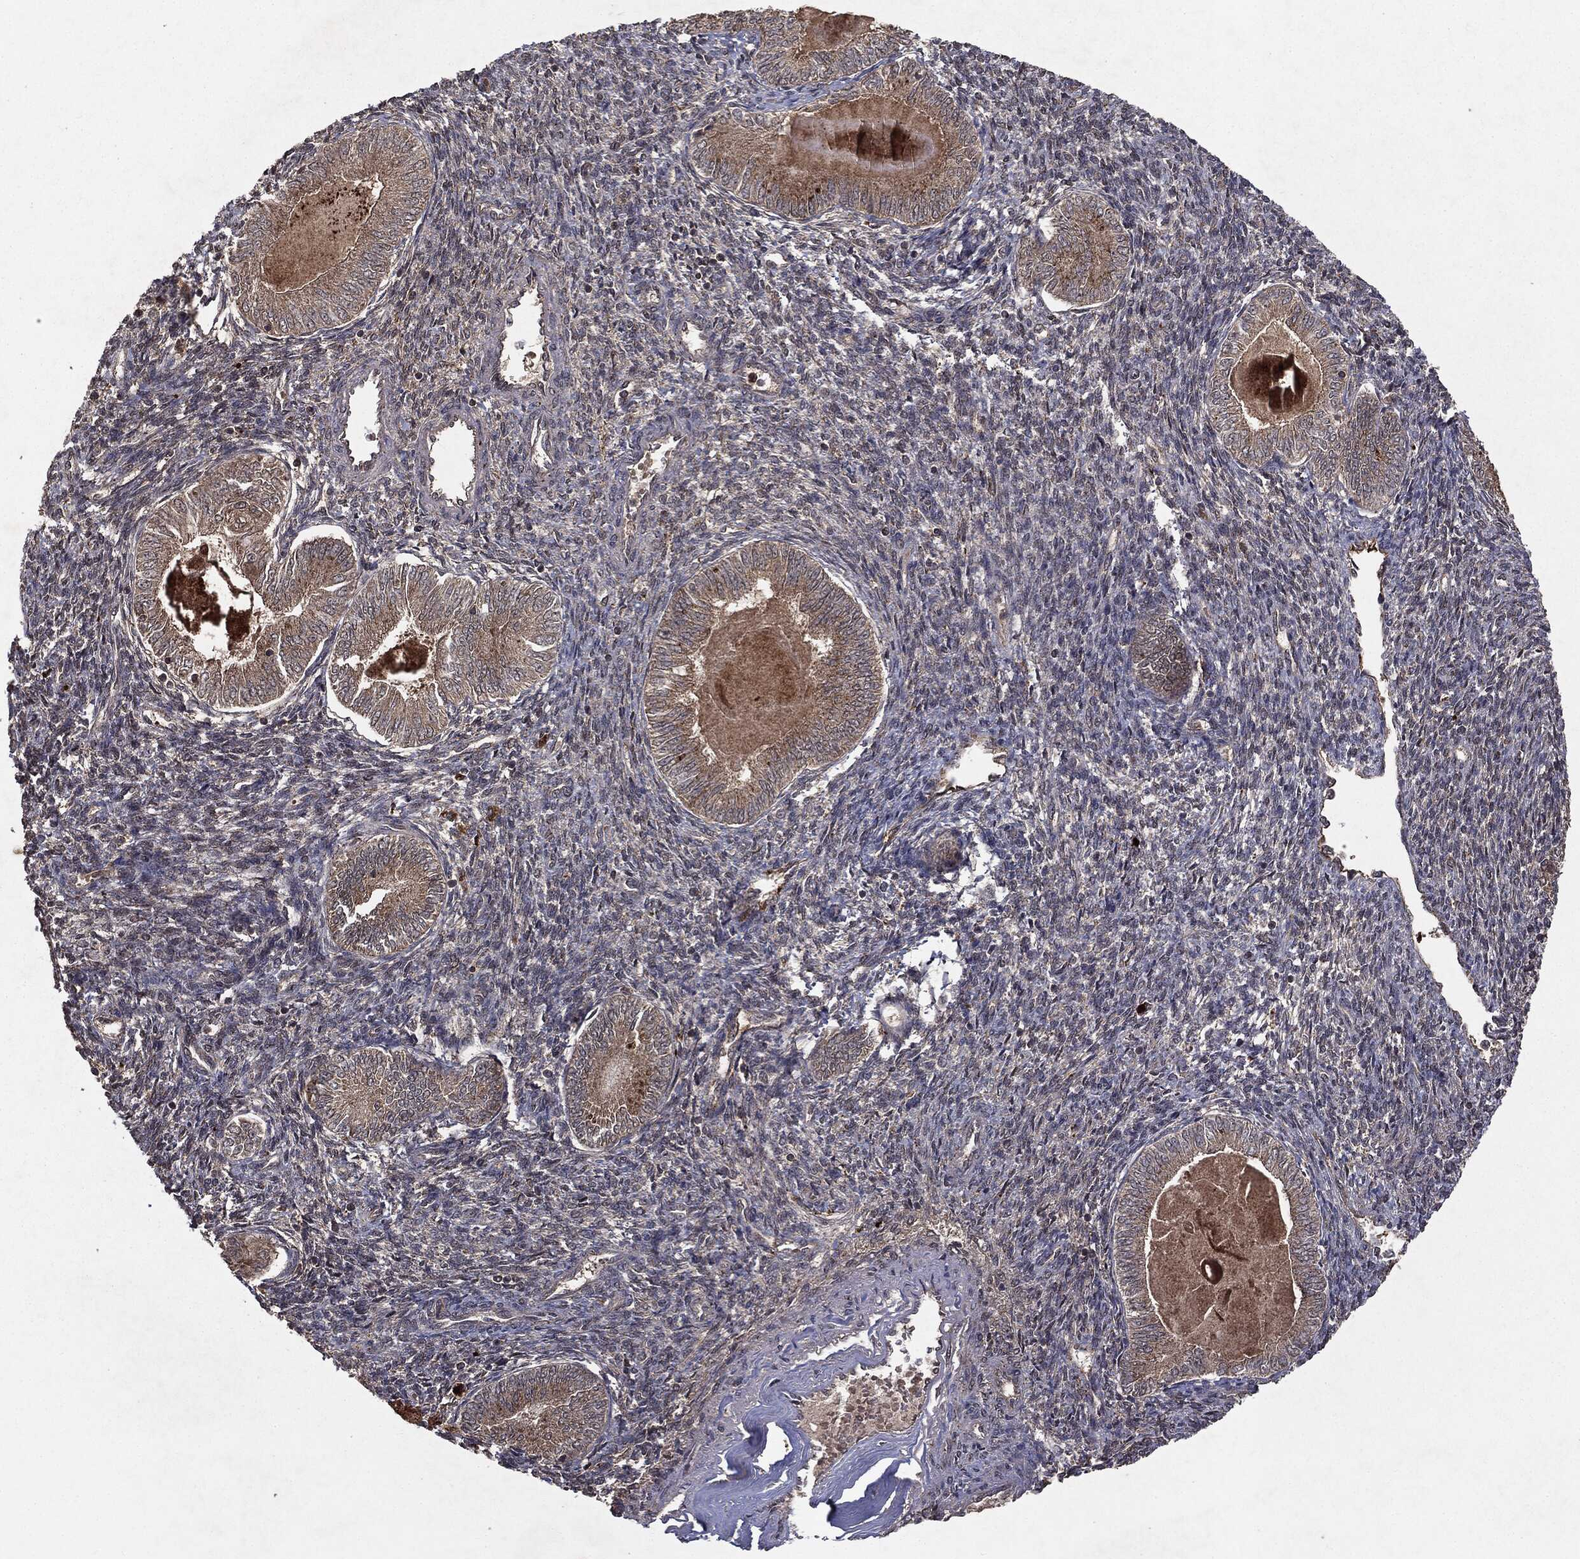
{"staining": {"intensity": "weak", "quantity": "<25%", "location": "cytoplasmic/membranous"}, "tissue": "endometrial cancer", "cell_type": "Tumor cells", "image_type": "cancer", "snomed": [{"axis": "morphology", "description": "Carcinoma, NOS"}, {"axis": "topography", "description": "Uterus"}], "caption": "The image exhibits no significant staining in tumor cells of endometrial carcinoma.", "gene": "MTOR", "patient": {"sex": "female", "age": 76}}